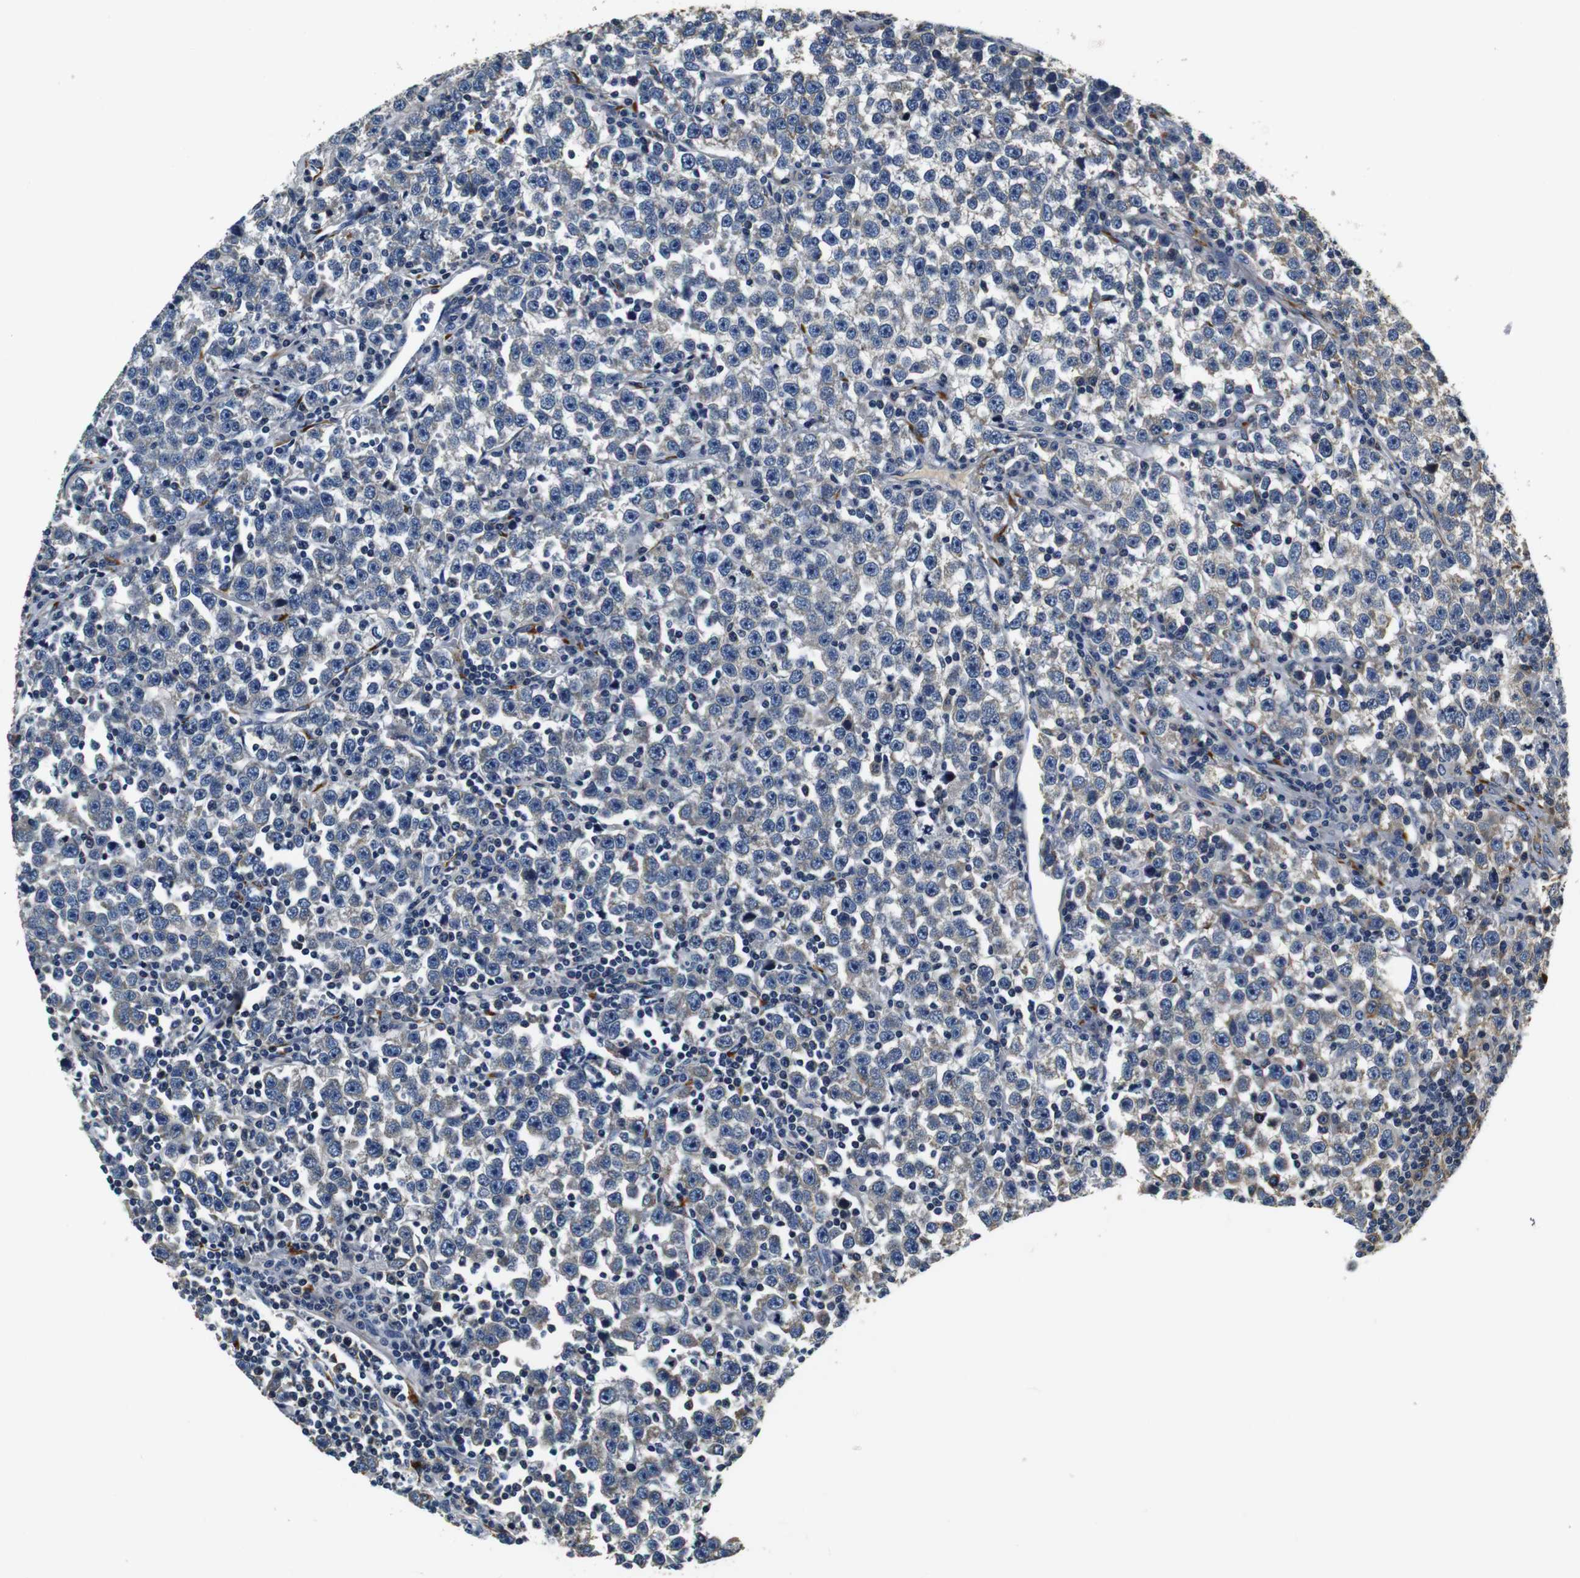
{"staining": {"intensity": "negative", "quantity": "none", "location": "none"}, "tissue": "testis cancer", "cell_type": "Tumor cells", "image_type": "cancer", "snomed": [{"axis": "morphology", "description": "Seminoma, NOS"}, {"axis": "topography", "description": "Testis"}], "caption": "Immunohistochemical staining of human seminoma (testis) demonstrates no significant expression in tumor cells.", "gene": "COL1A1", "patient": {"sex": "male", "age": 43}}